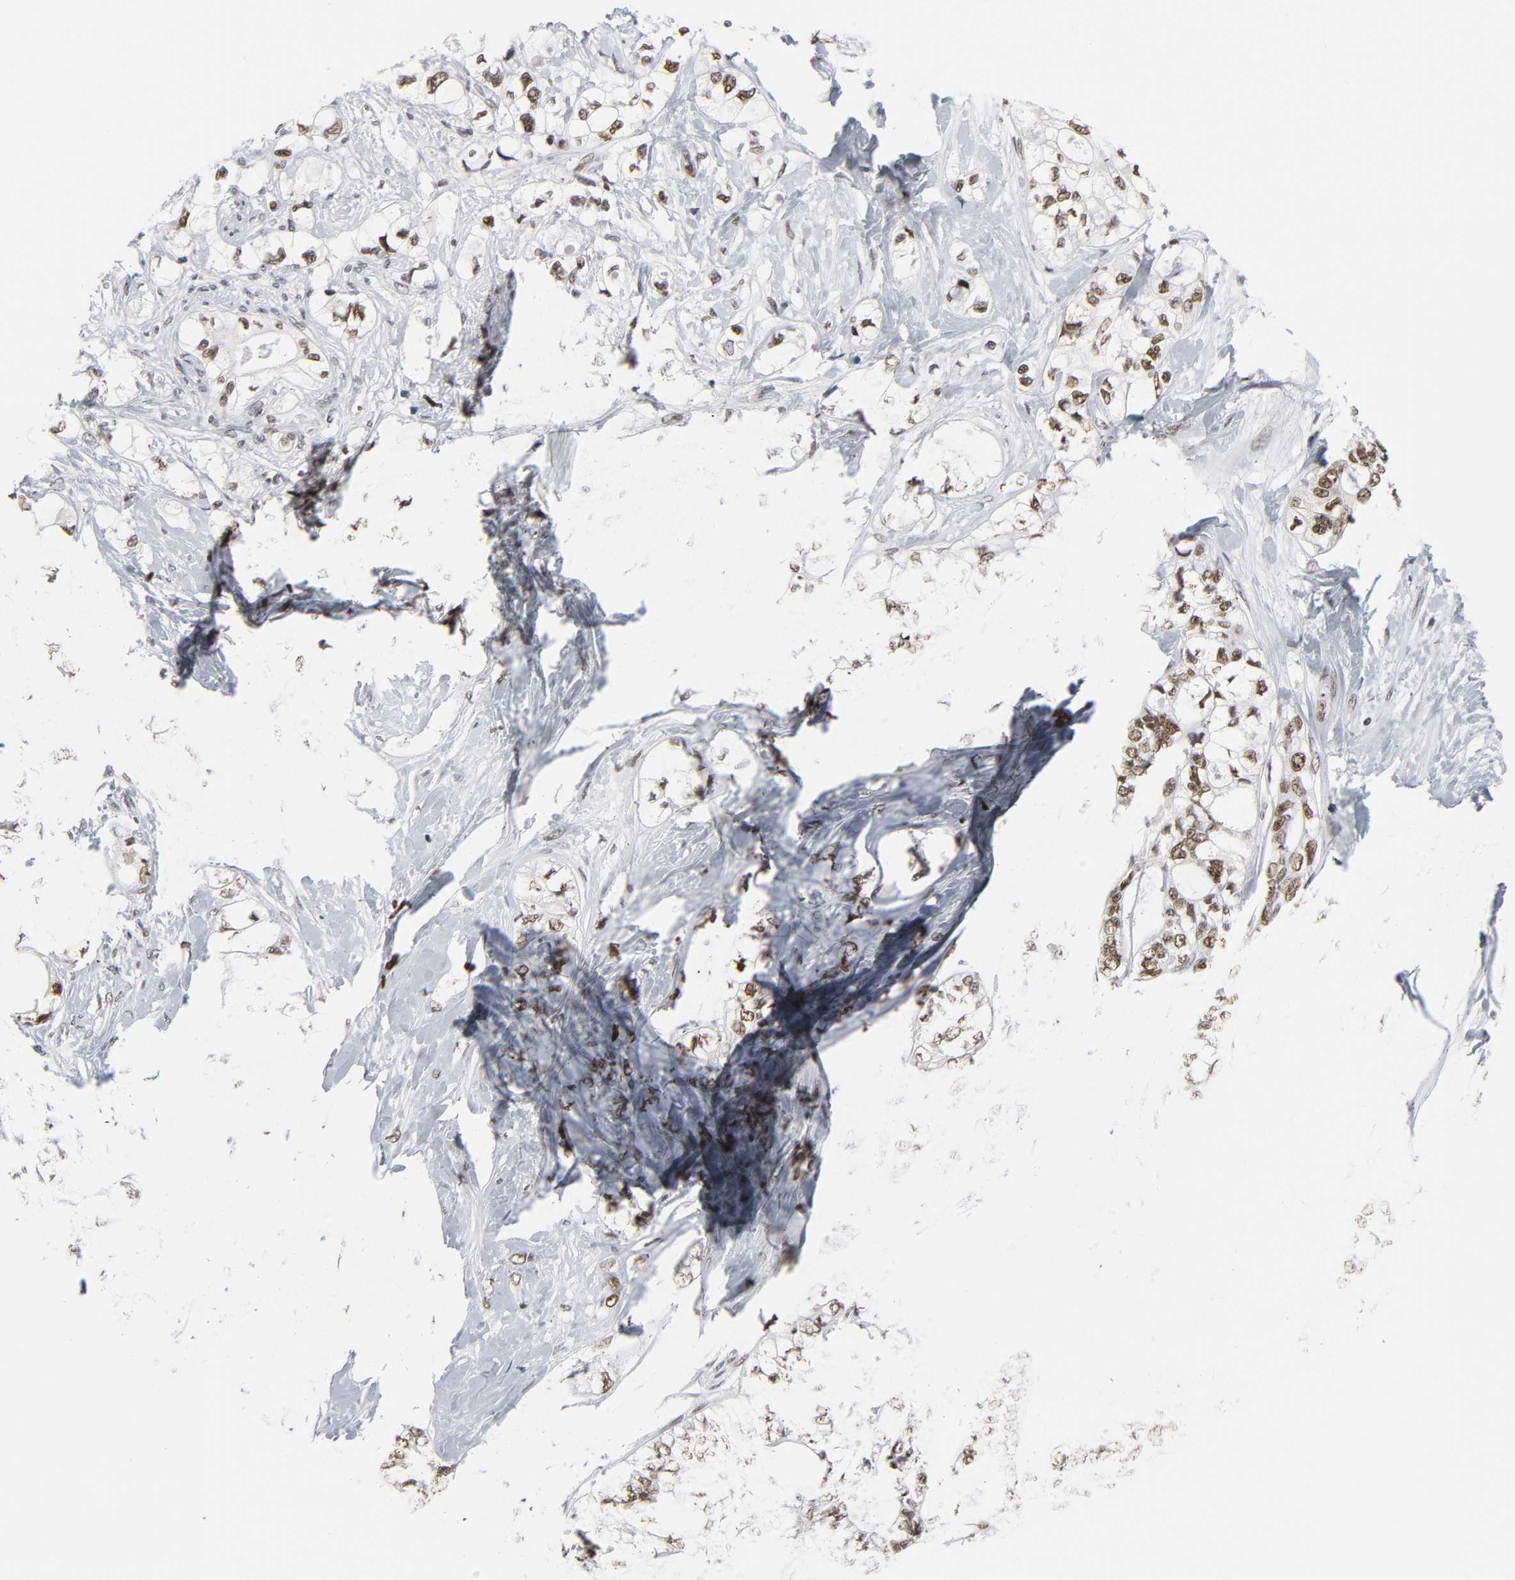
{"staining": {"intensity": "moderate", "quantity": ">75%", "location": "nuclear"}, "tissue": "pancreatic cancer", "cell_type": "Tumor cells", "image_type": "cancer", "snomed": [{"axis": "morphology", "description": "Adenocarcinoma, NOS"}, {"axis": "topography", "description": "Pancreas"}], "caption": "High-power microscopy captured an immunohistochemistry image of adenocarcinoma (pancreatic), revealing moderate nuclear positivity in about >75% of tumor cells.", "gene": "TRIM33", "patient": {"sex": "male", "age": 70}}